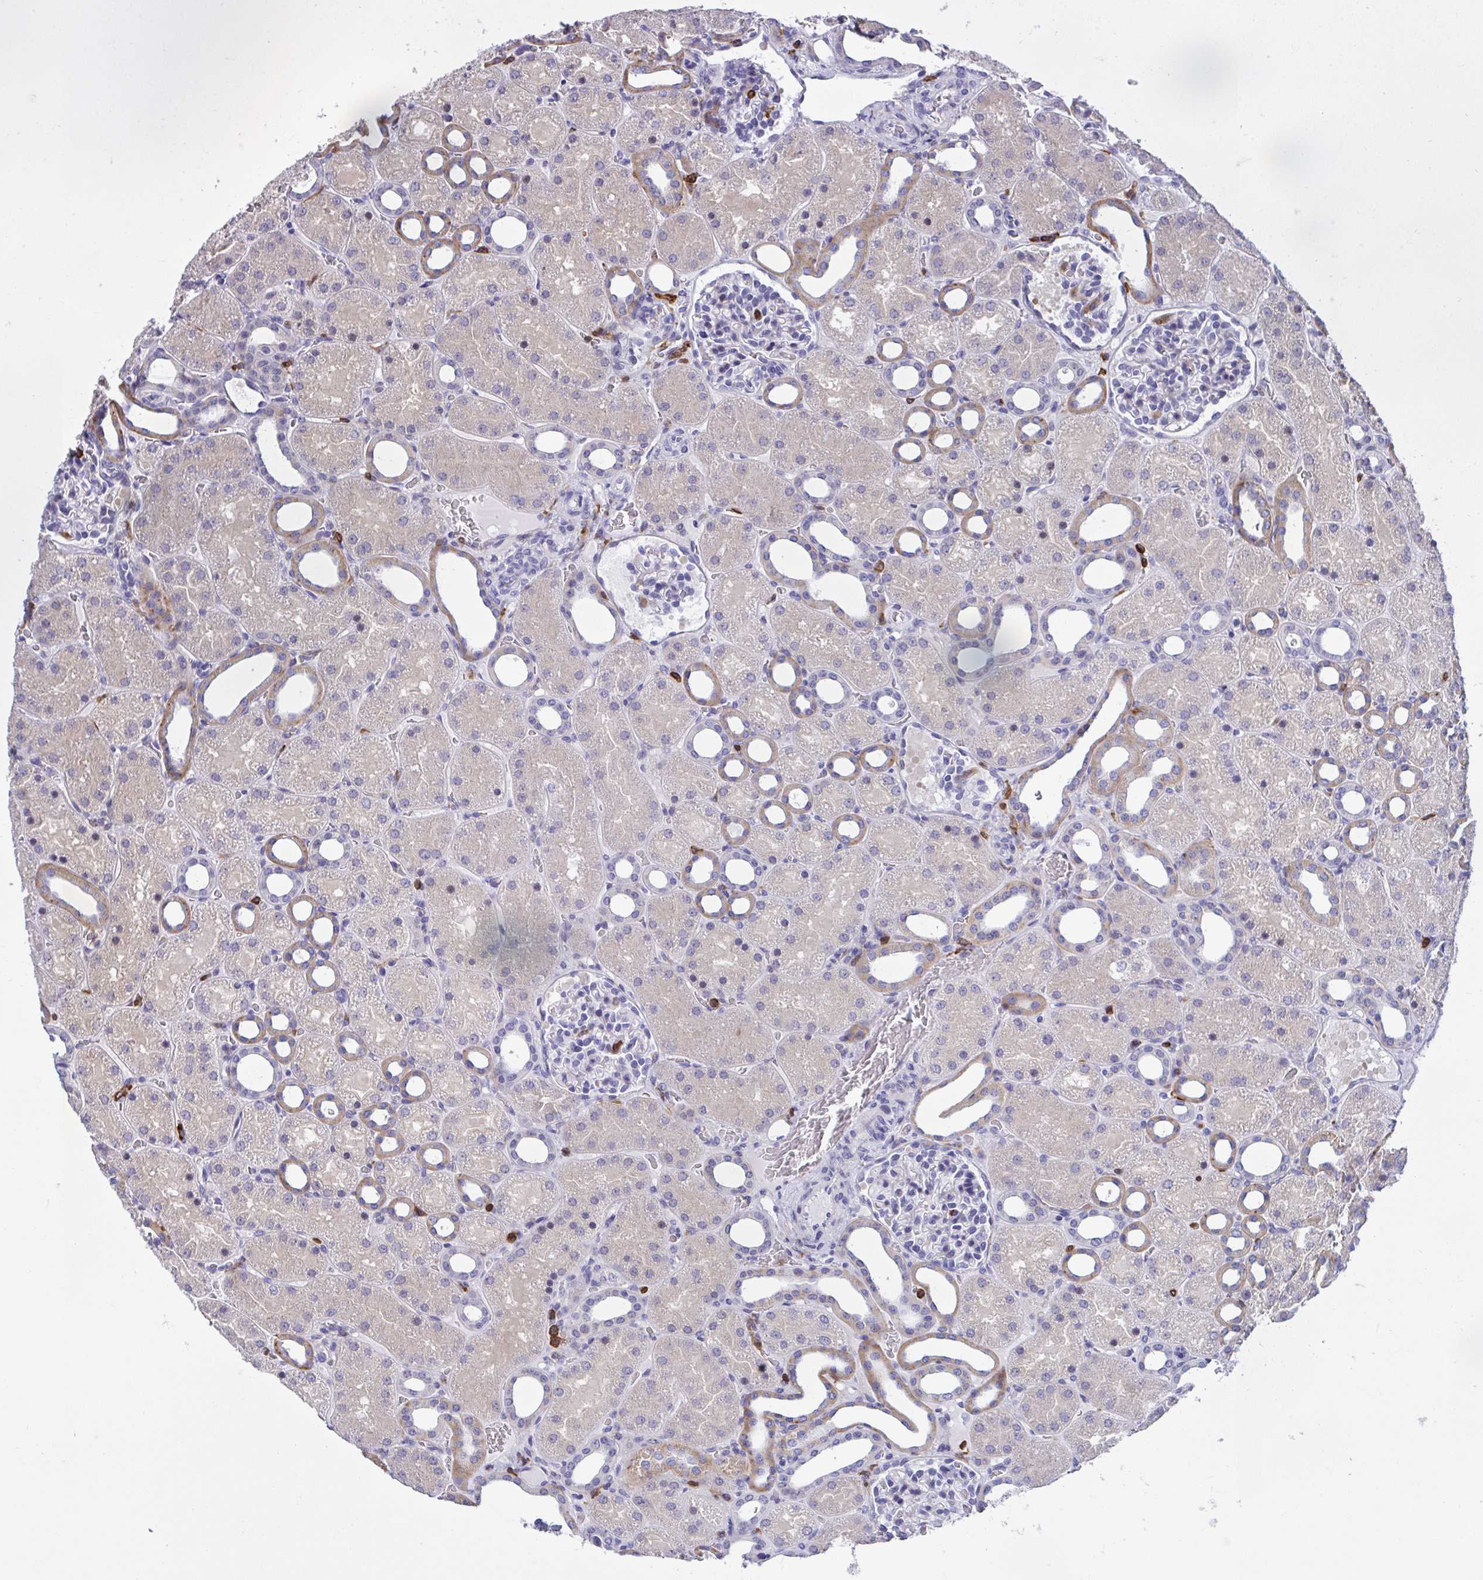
{"staining": {"intensity": "negative", "quantity": "none", "location": "none"}, "tissue": "kidney", "cell_type": "Cells in glomeruli", "image_type": "normal", "snomed": [{"axis": "morphology", "description": "Normal tissue, NOS"}, {"axis": "topography", "description": "Kidney"}], "caption": "Immunohistochemical staining of normal human kidney displays no significant positivity in cells in glomeruli. (Stains: DAB immunohistochemistry (IHC) with hematoxylin counter stain, Microscopy: brightfield microscopy at high magnification).", "gene": "AP5M1", "patient": {"sex": "male", "age": 2}}